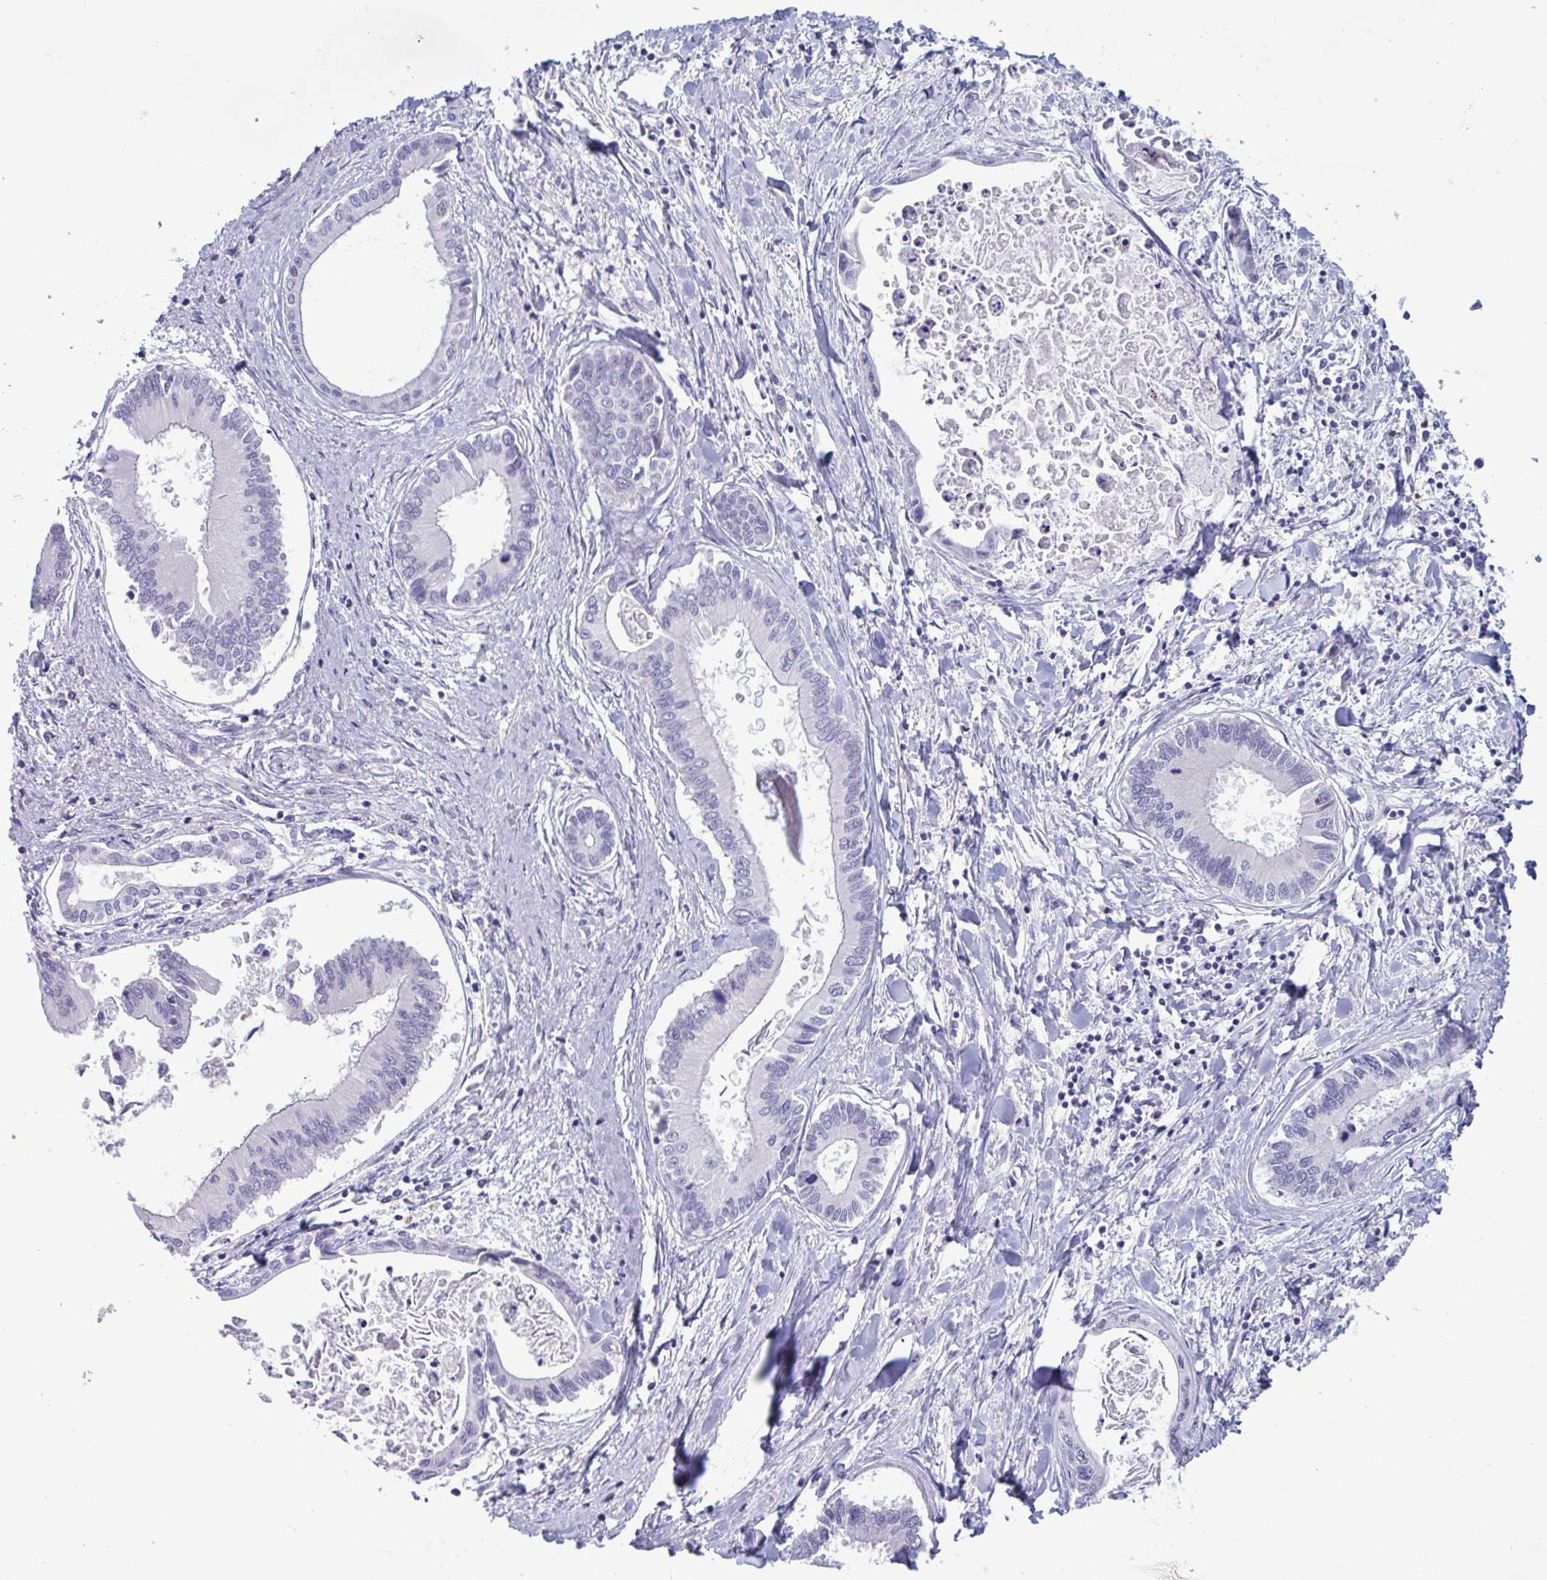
{"staining": {"intensity": "negative", "quantity": "none", "location": "none"}, "tissue": "liver cancer", "cell_type": "Tumor cells", "image_type": "cancer", "snomed": [{"axis": "morphology", "description": "Cholangiocarcinoma"}, {"axis": "topography", "description": "Liver"}], "caption": "The photomicrograph exhibits no staining of tumor cells in cholangiocarcinoma (liver).", "gene": "DOCK11", "patient": {"sex": "male", "age": 66}}